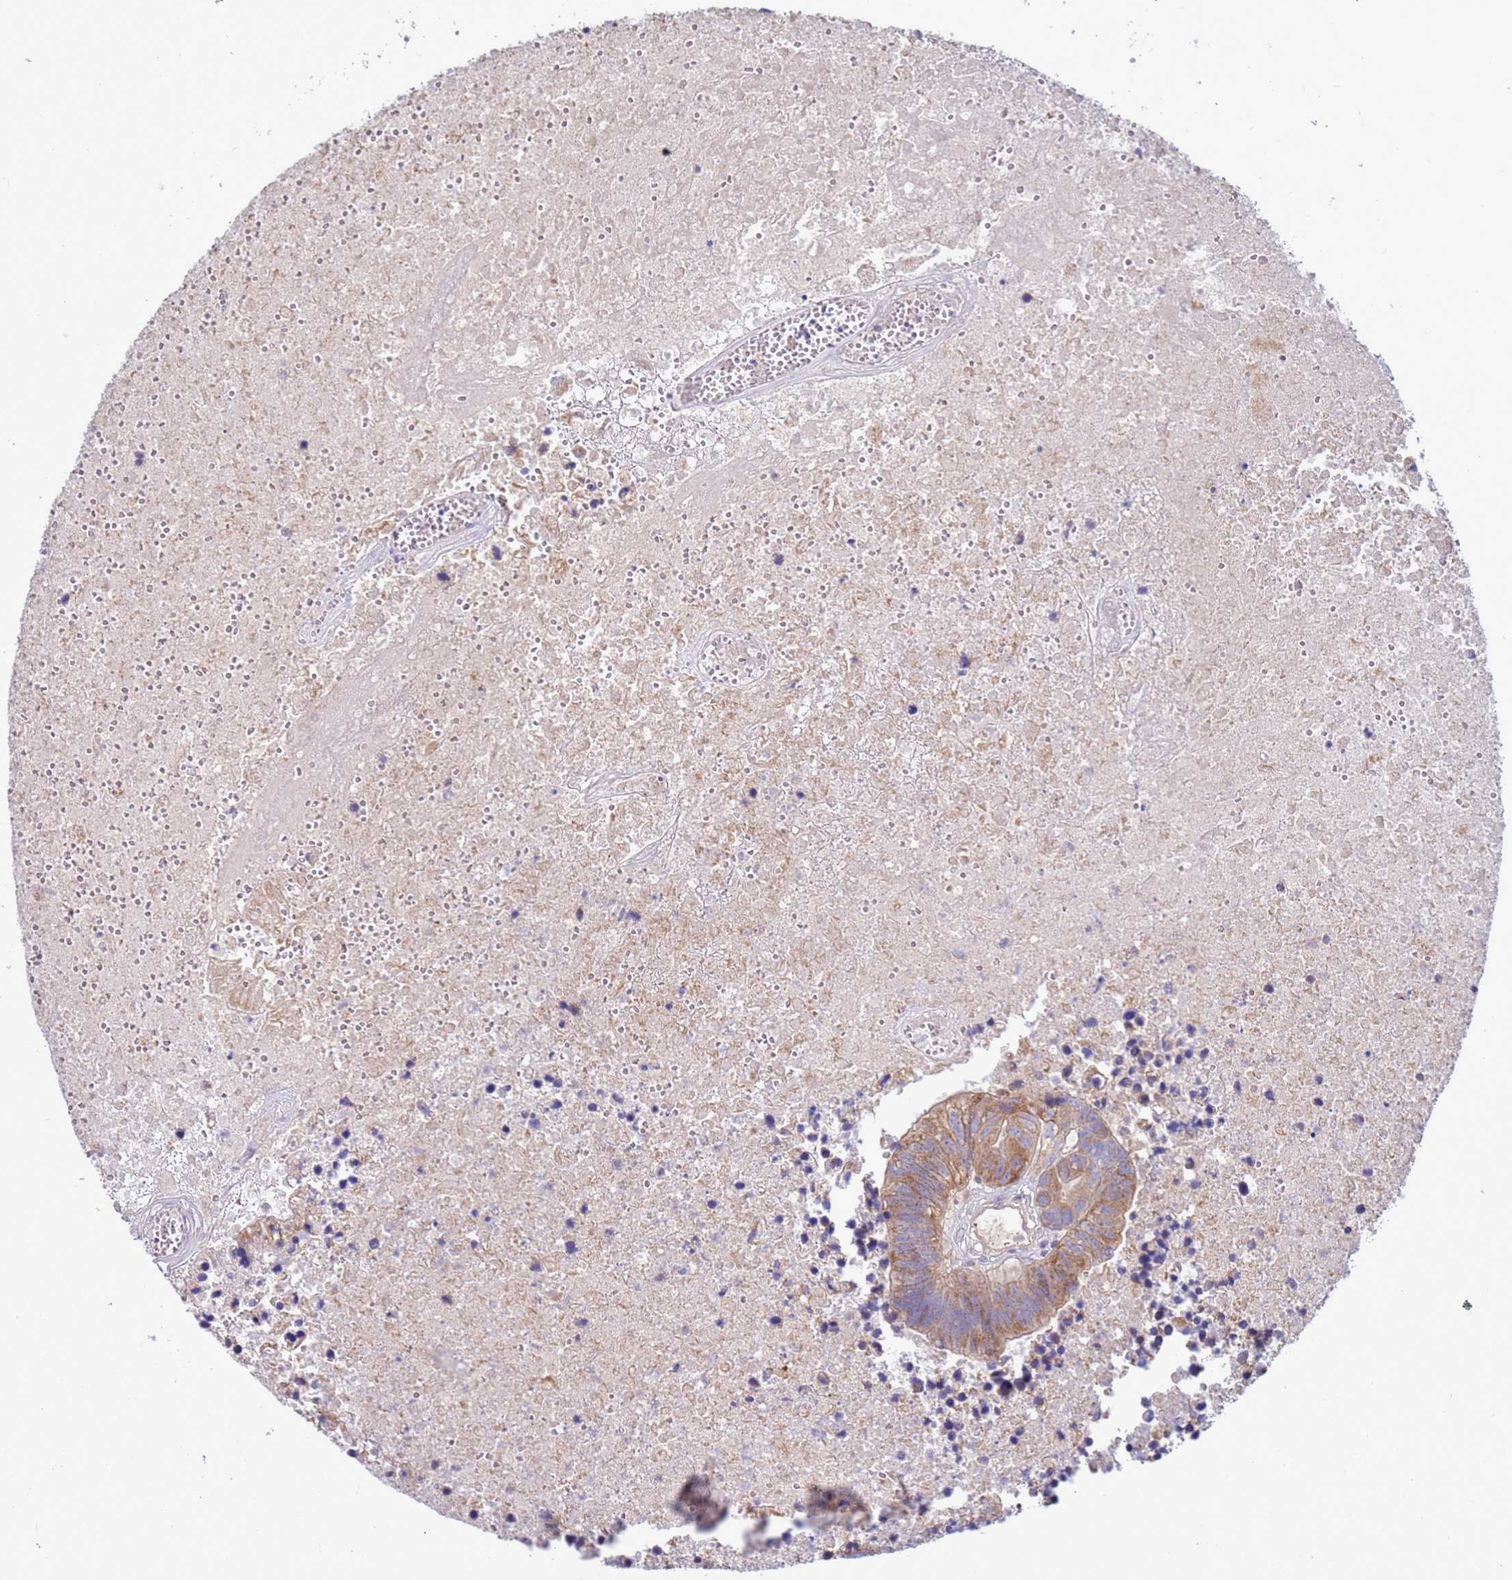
{"staining": {"intensity": "moderate", "quantity": ">75%", "location": "cytoplasmic/membranous"}, "tissue": "colorectal cancer", "cell_type": "Tumor cells", "image_type": "cancer", "snomed": [{"axis": "morphology", "description": "Adenocarcinoma, NOS"}, {"axis": "topography", "description": "Colon"}], "caption": "The photomicrograph shows staining of adenocarcinoma (colorectal), revealing moderate cytoplasmic/membranous protein expression (brown color) within tumor cells.", "gene": "UQCRQ", "patient": {"sex": "female", "age": 48}}